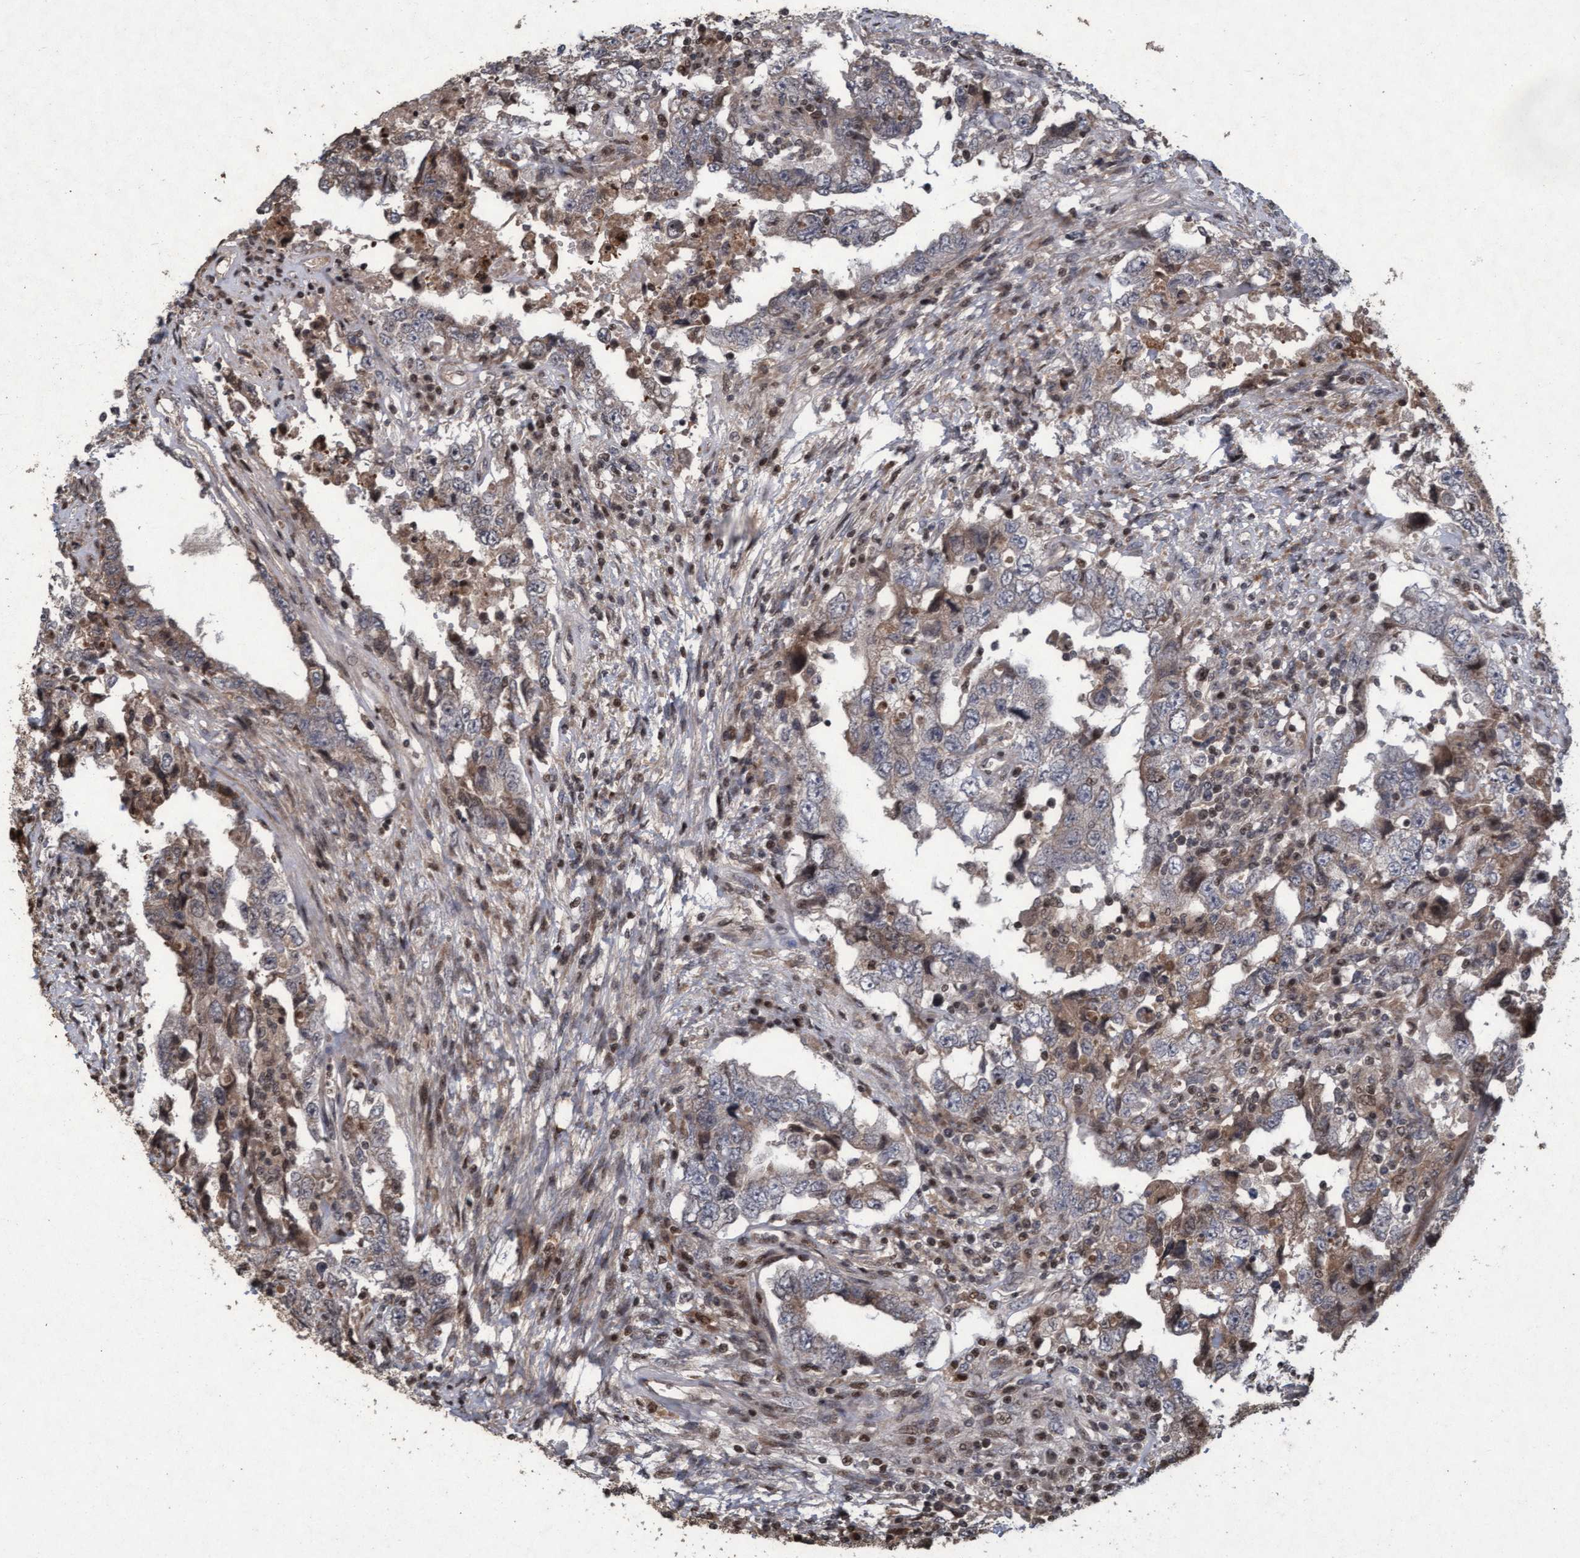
{"staining": {"intensity": "weak", "quantity": "25%-75%", "location": "cytoplasmic/membranous"}, "tissue": "testis cancer", "cell_type": "Tumor cells", "image_type": "cancer", "snomed": [{"axis": "morphology", "description": "Carcinoma, Embryonal, NOS"}, {"axis": "topography", "description": "Testis"}], "caption": "A histopathology image of human testis cancer (embryonal carcinoma) stained for a protein demonstrates weak cytoplasmic/membranous brown staining in tumor cells. The protein is stained brown, and the nuclei are stained in blue (DAB (3,3'-diaminobenzidine) IHC with brightfield microscopy, high magnification).", "gene": "KCNC2", "patient": {"sex": "male", "age": 26}}